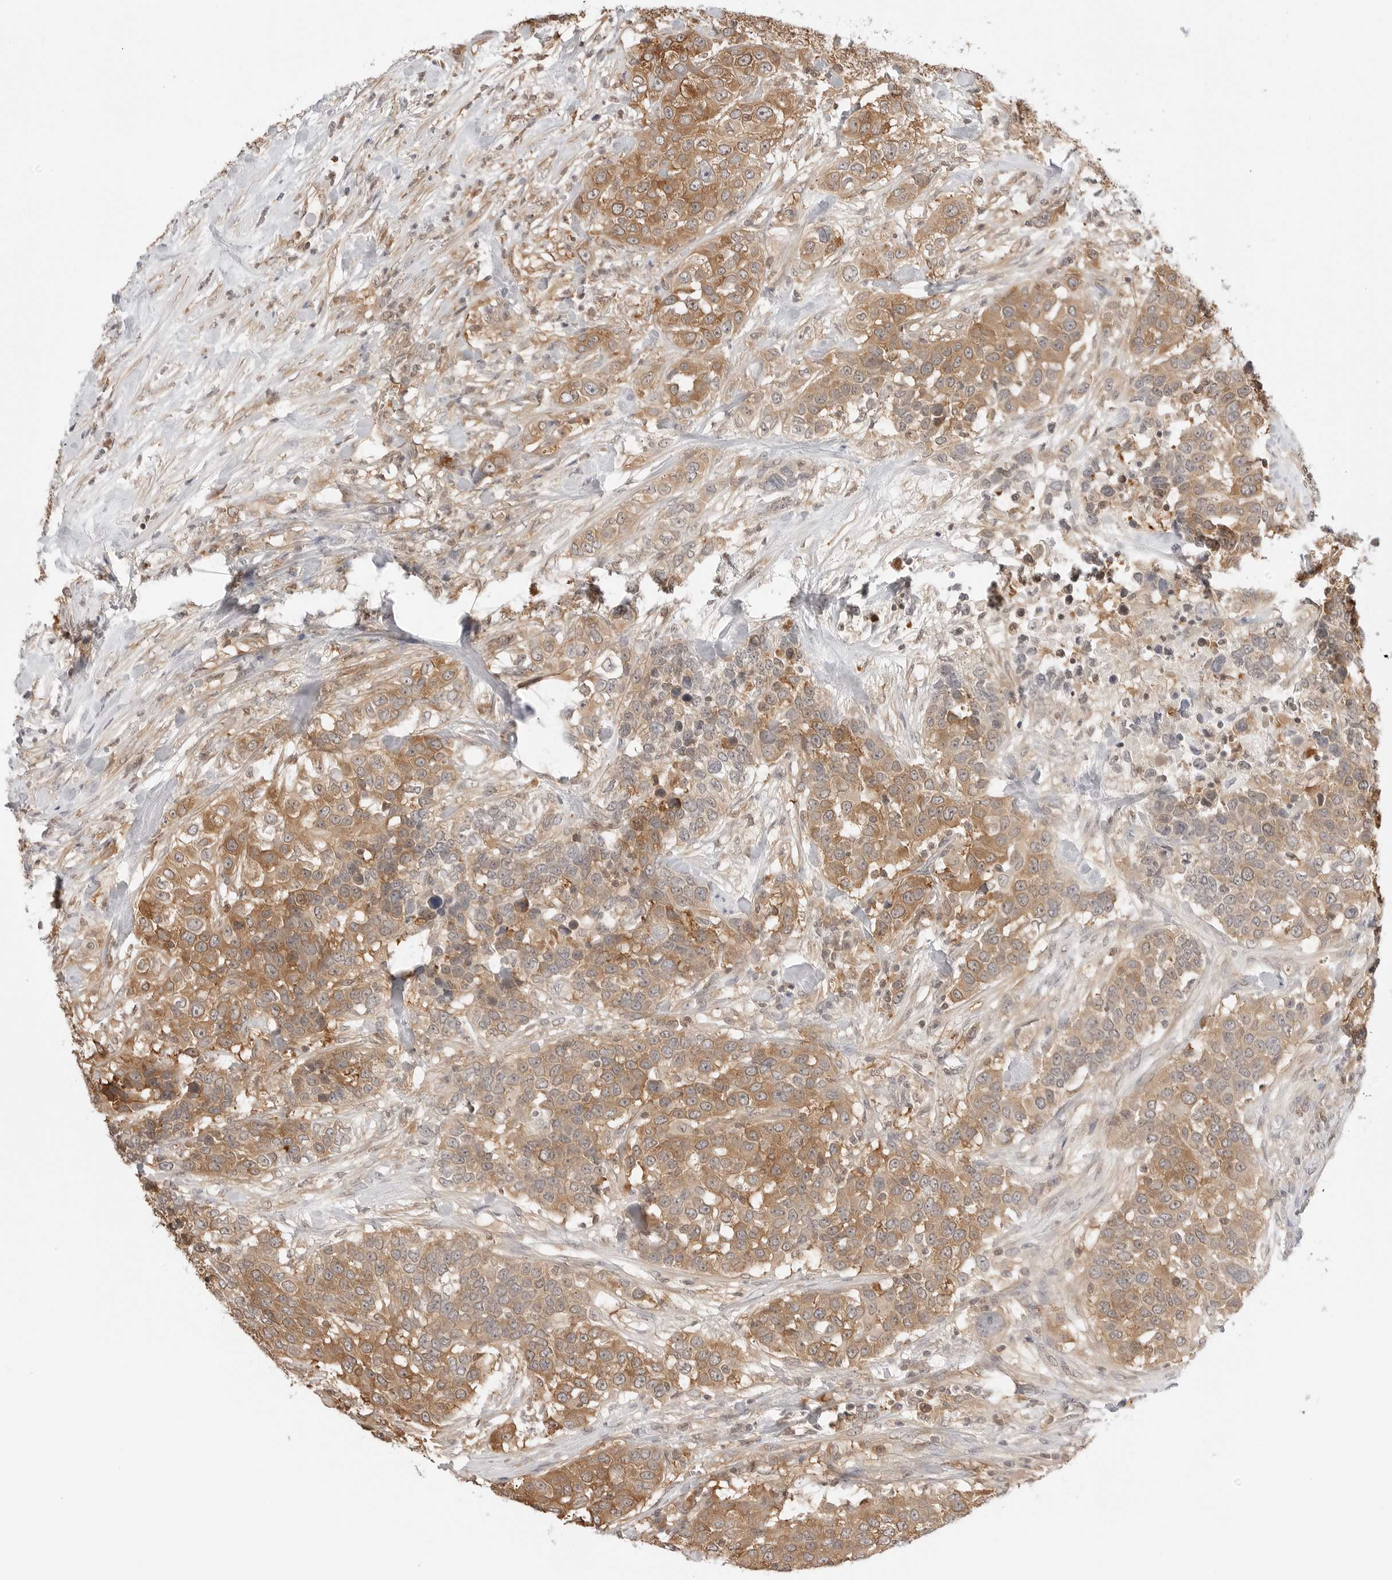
{"staining": {"intensity": "moderate", "quantity": ">75%", "location": "cytoplasmic/membranous"}, "tissue": "urothelial cancer", "cell_type": "Tumor cells", "image_type": "cancer", "snomed": [{"axis": "morphology", "description": "Urothelial carcinoma, High grade"}, {"axis": "topography", "description": "Urinary bladder"}], "caption": "DAB immunohistochemical staining of urothelial cancer shows moderate cytoplasmic/membranous protein expression in approximately >75% of tumor cells. The staining was performed using DAB, with brown indicating positive protein expression. Nuclei are stained blue with hematoxylin.", "gene": "NUDC", "patient": {"sex": "female", "age": 80}}